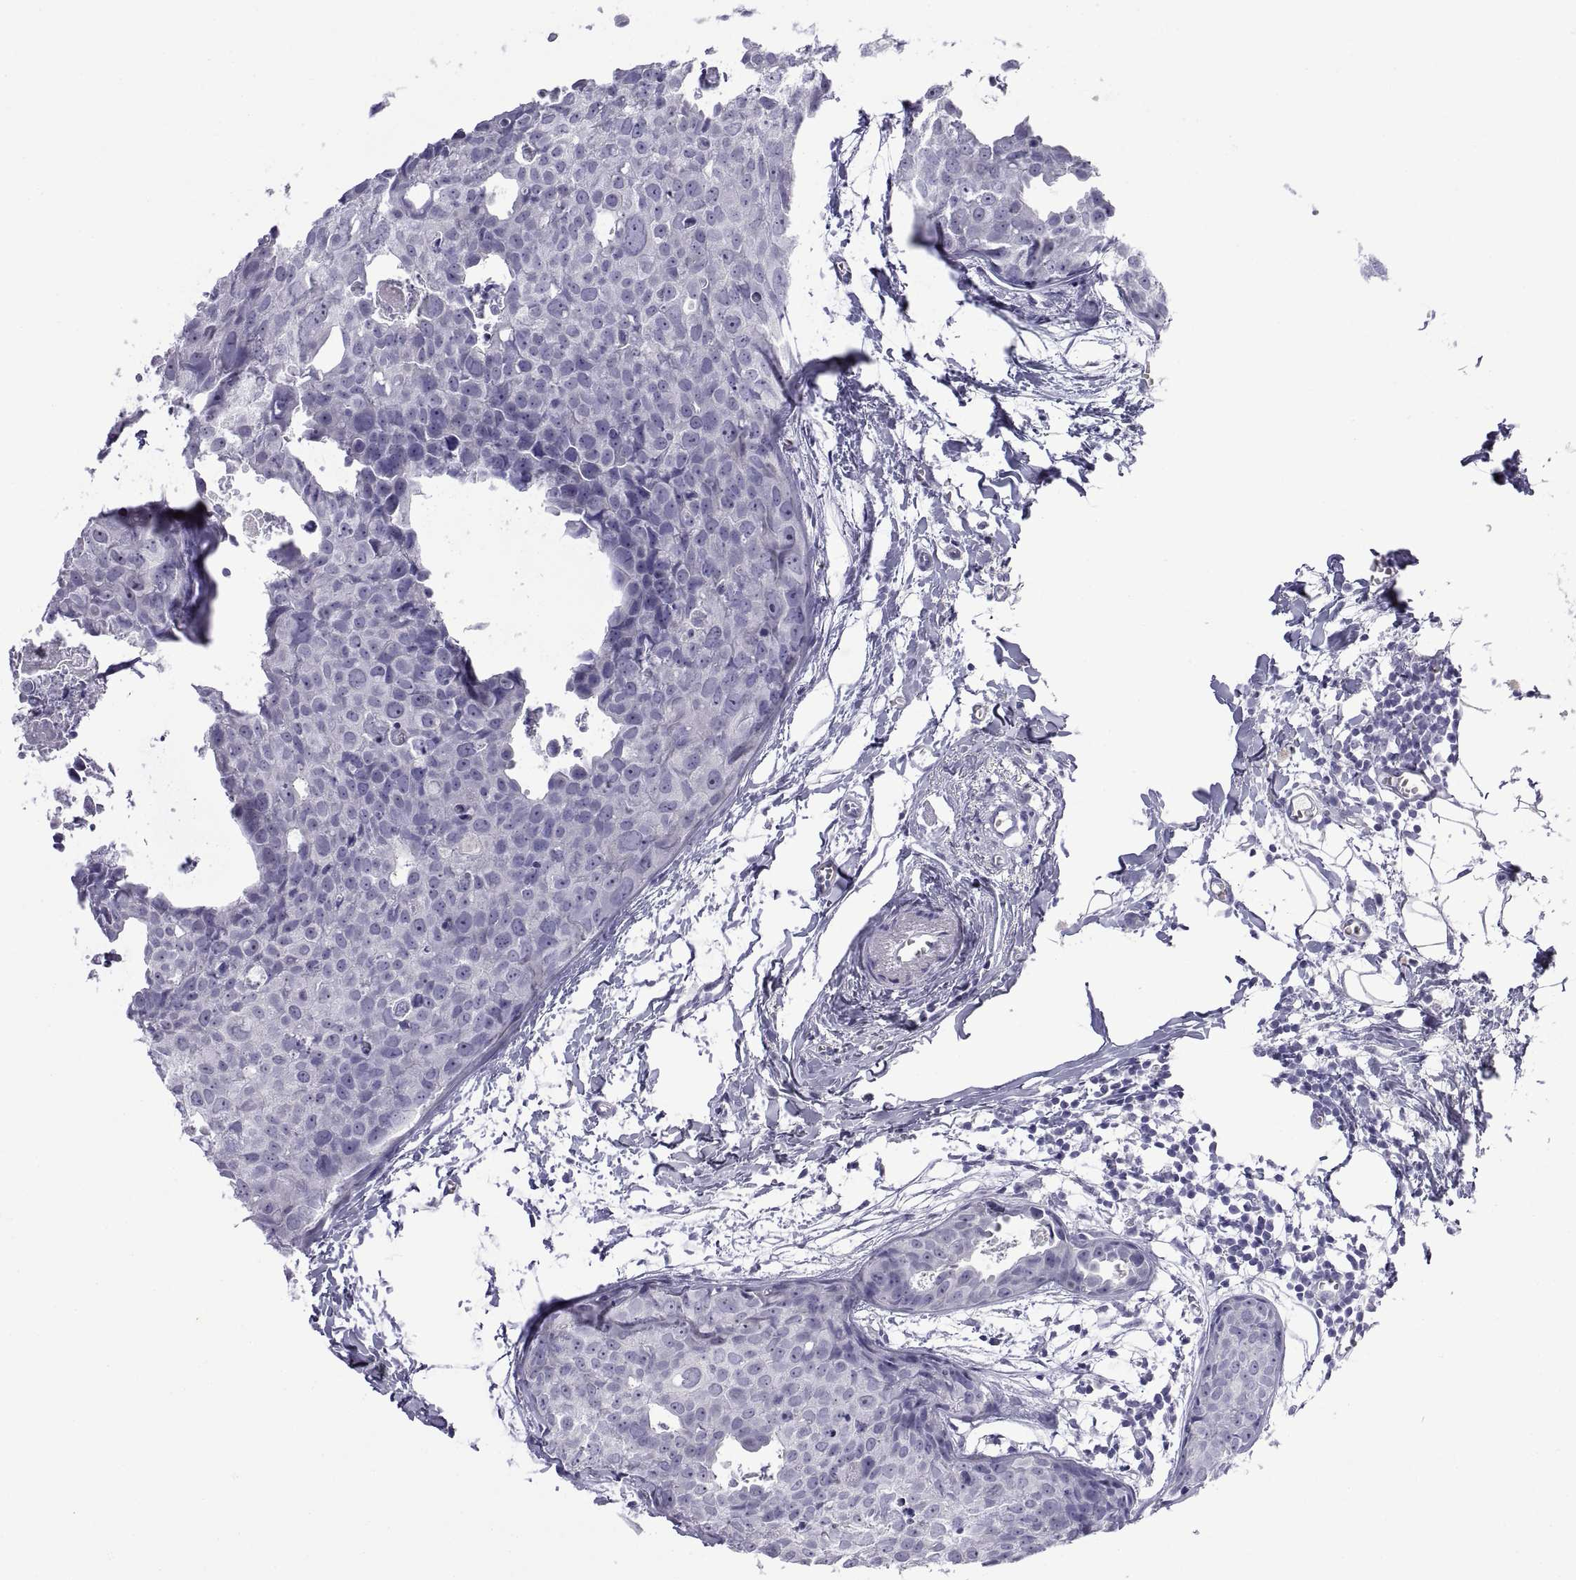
{"staining": {"intensity": "negative", "quantity": "none", "location": "none"}, "tissue": "breast cancer", "cell_type": "Tumor cells", "image_type": "cancer", "snomed": [{"axis": "morphology", "description": "Duct carcinoma"}, {"axis": "topography", "description": "Breast"}], "caption": "Human breast infiltrating ductal carcinoma stained for a protein using IHC displays no positivity in tumor cells.", "gene": "VSX2", "patient": {"sex": "female", "age": 38}}